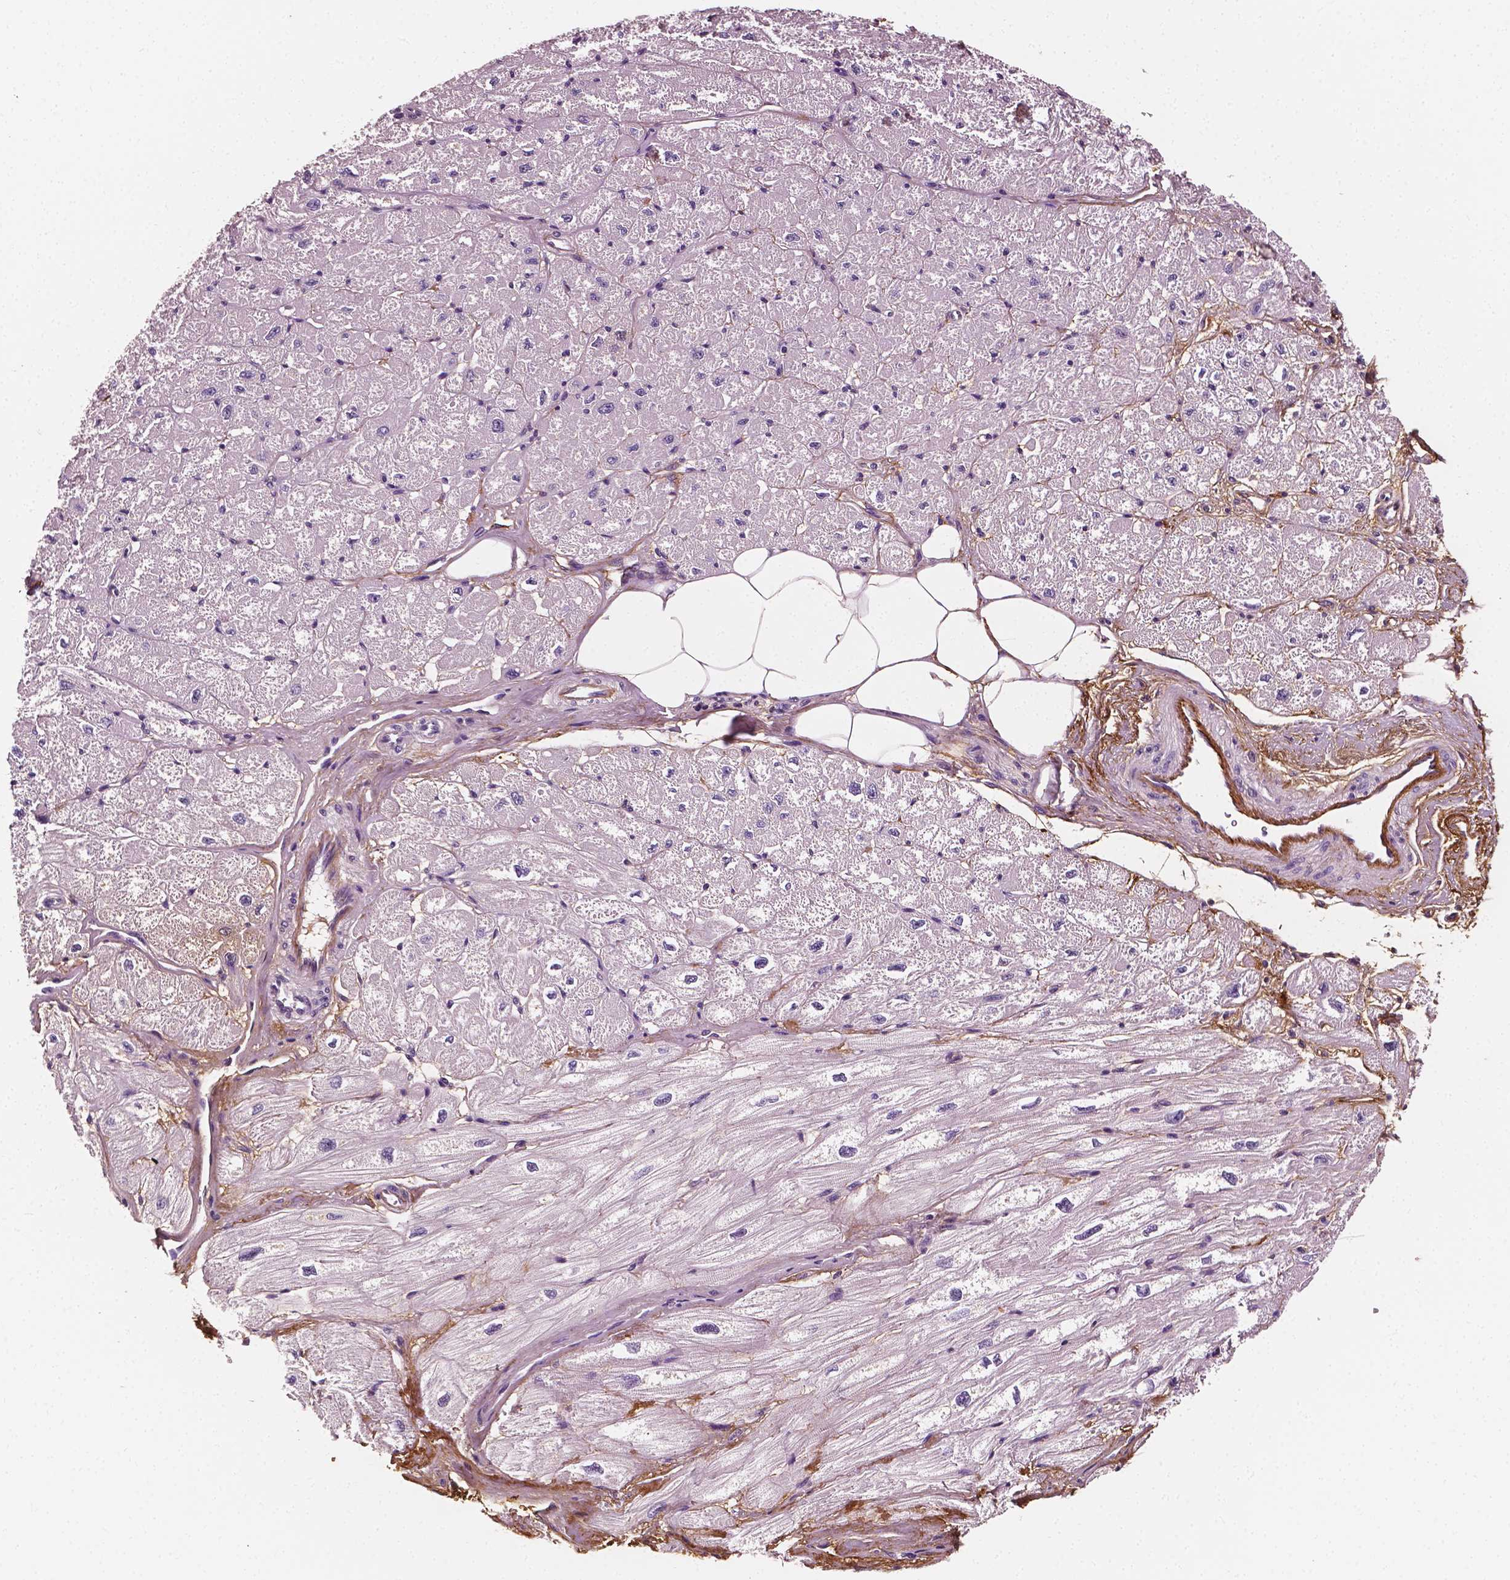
{"staining": {"intensity": "negative", "quantity": "none", "location": "none"}, "tissue": "heart muscle", "cell_type": "Cardiomyocytes", "image_type": "normal", "snomed": [{"axis": "morphology", "description": "Normal tissue, NOS"}, {"axis": "topography", "description": "Heart"}], "caption": "Unremarkable heart muscle was stained to show a protein in brown. There is no significant expression in cardiomyocytes. (IHC, brightfield microscopy, high magnification).", "gene": "FBLN1", "patient": {"sex": "female", "age": 62}}